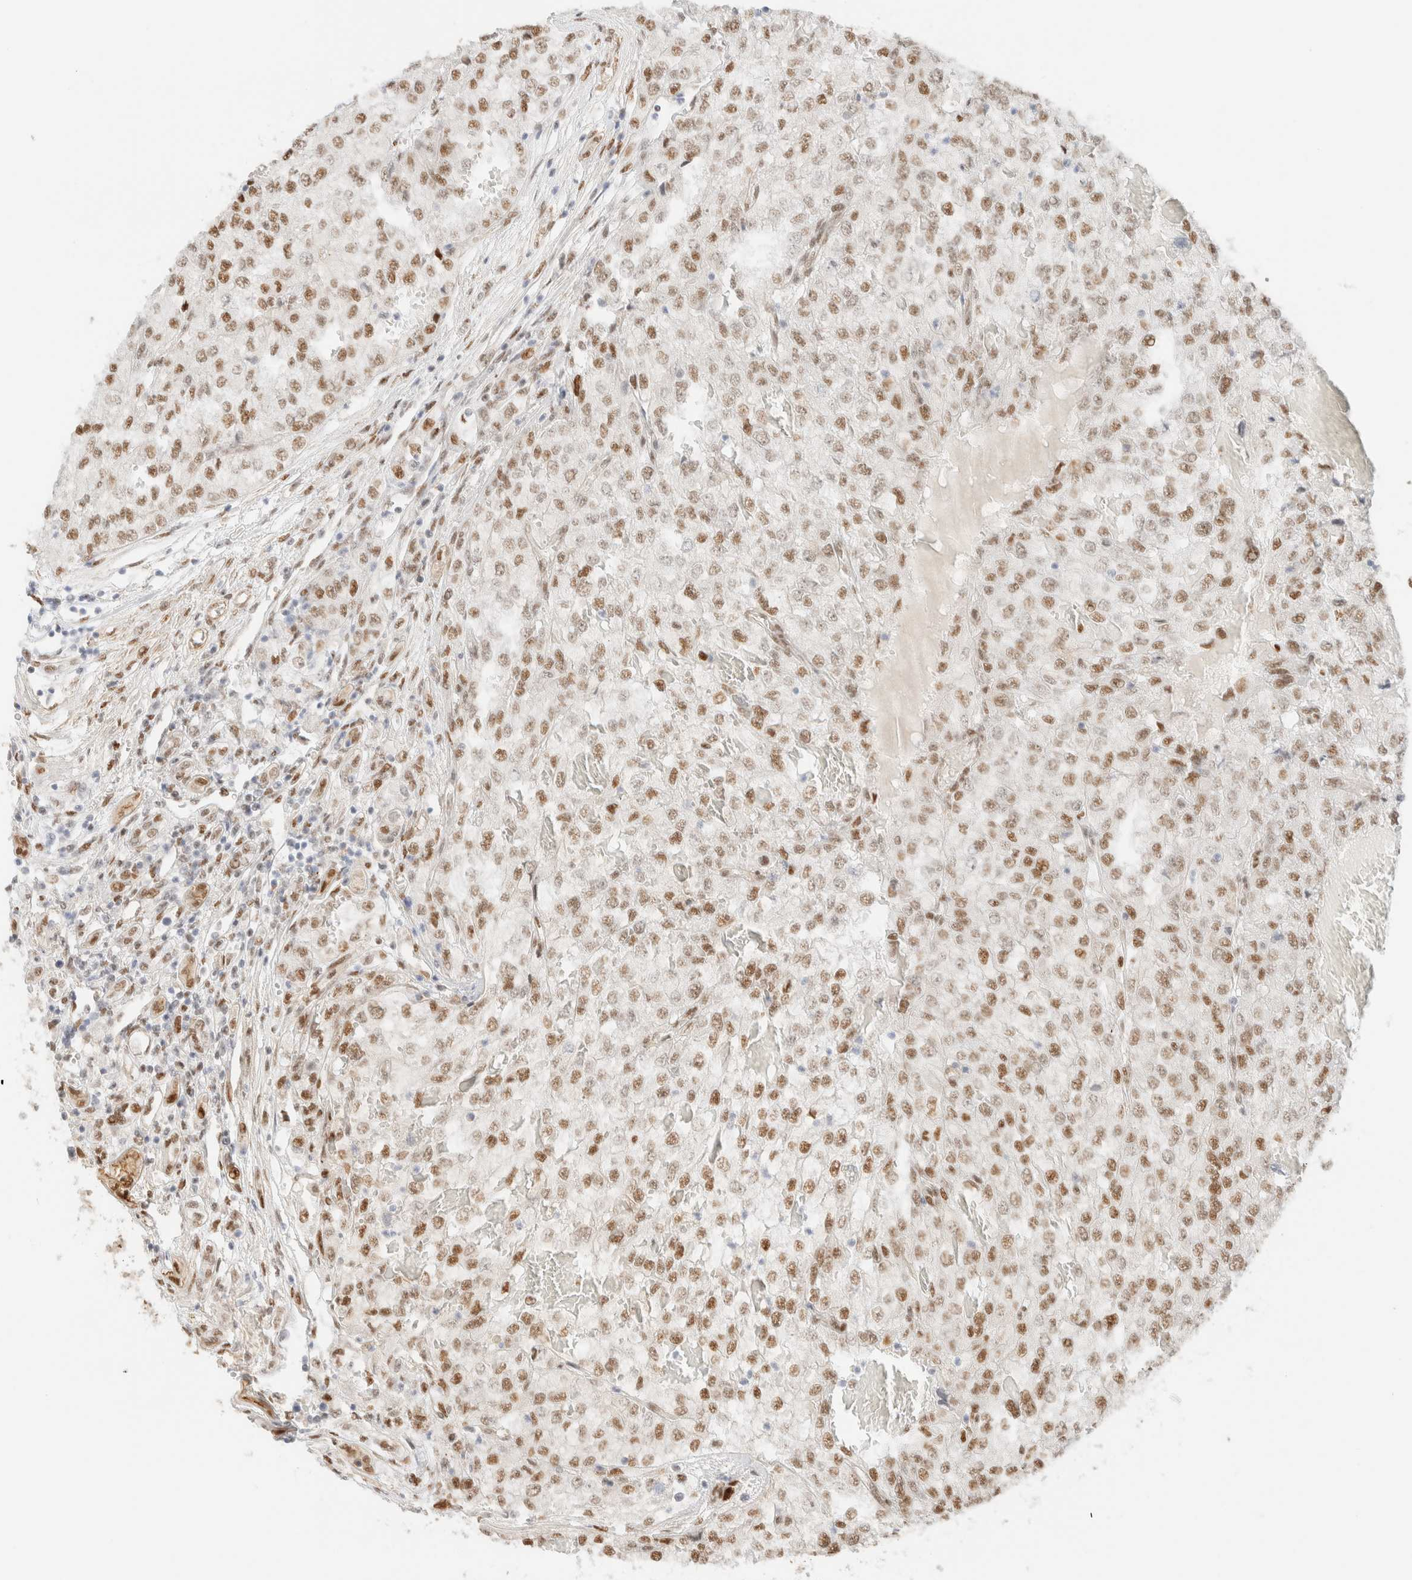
{"staining": {"intensity": "moderate", "quantity": ">75%", "location": "nuclear"}, "tissue": "renal cancer", "cell_type": "Tumor cells", "image_type": "cancer", "snomed": [{"axis": "morphology", "description": "Adenocarcinoma, NOS"}, {"axis": "topography", "description": "Kidney"}], "caption": "Protein expression by immunohistochemistry reveals moderate nuclear expression in approximately >75% of tumor cells in renal cancer (adenocarcinoma).", "gene": "ARID5A", "patient": {"sex": "female", "age": 54}}